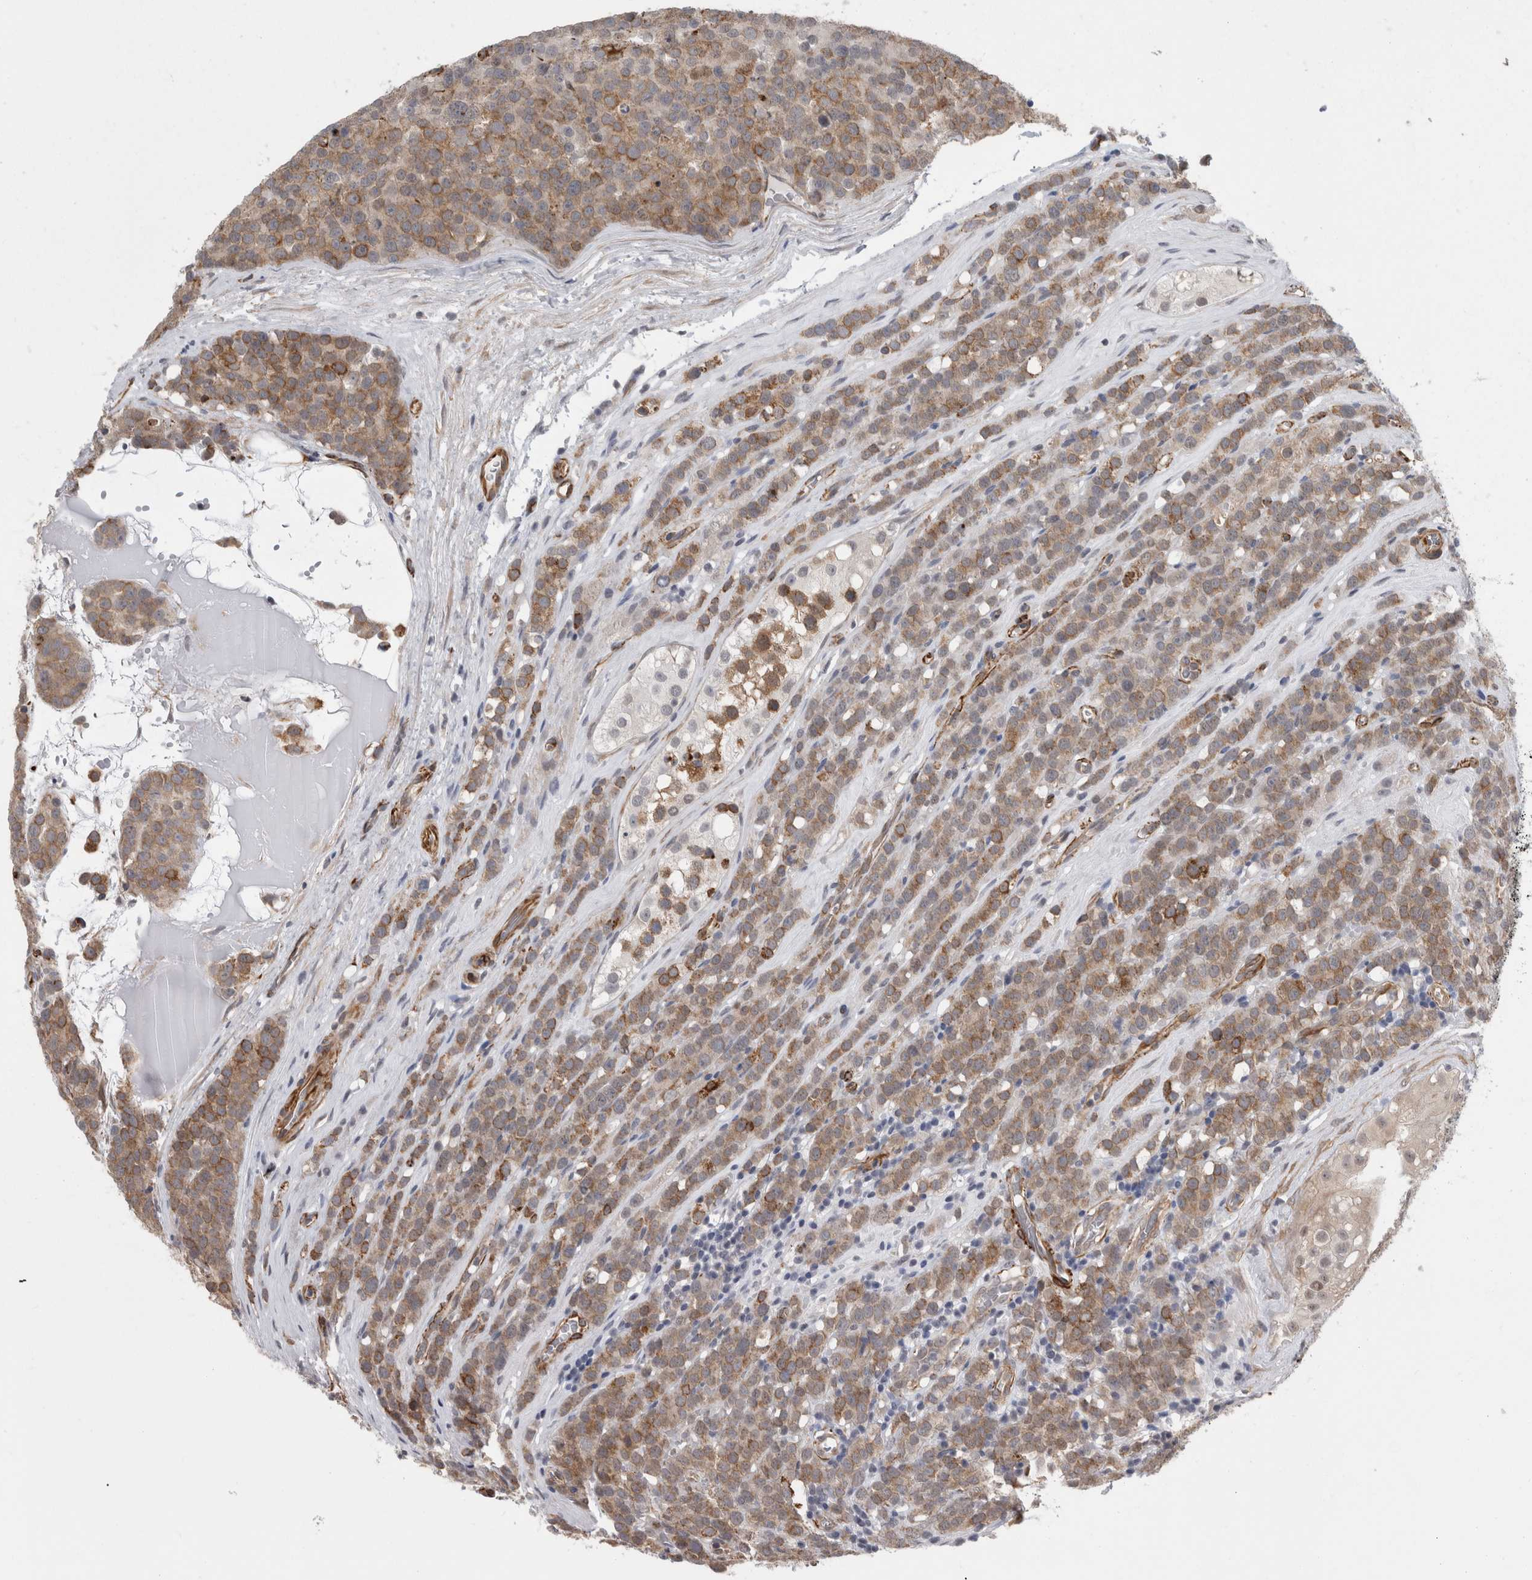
{"staining": {"intensity": "moderate", "quantity": ">75%", "location": "cytoplasmic/membranous"}, "tissue": "testis cancer", "cell_type": "Tumor cells", "image_type": "cancer", "snomed": [{"axis": "morphology", "description": "Seminoma, NOS"}, {"axis": "topography", "description": "Testis"}], "caption": "Immunohistochemistry (DAB) staining of seminoma (testis) demonstrates moderate cytoplasmic/membranous protein expression in approximately >75% of tumor cells.", "gene": "FAM83H", "patient": {"sex": "male", "age": 71}}